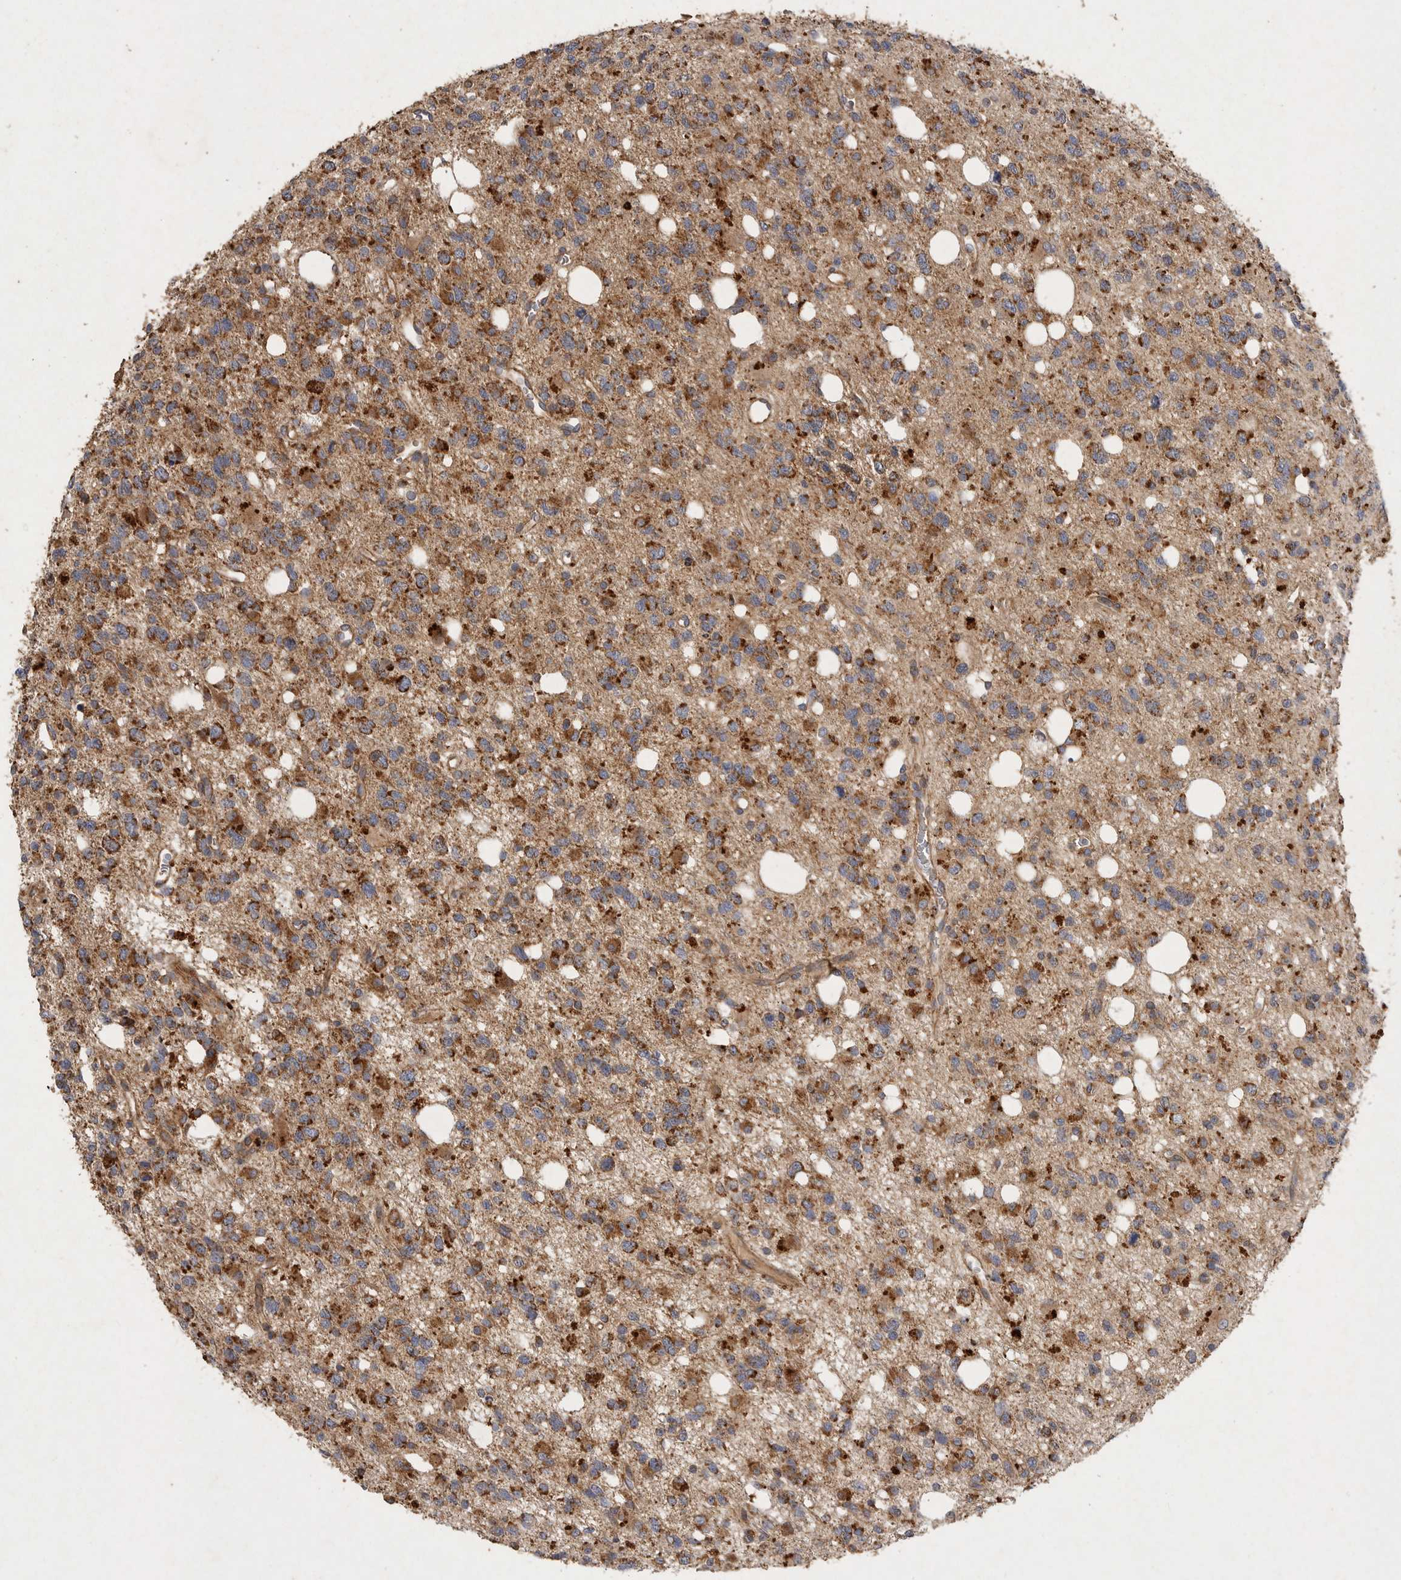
{"staining": {"intensity": "moderate", "quantity": ">75%", "location": "cytoplasmic/membranous"}, "tissue": "glioma", "cell_type": "Tumor cells", "image_type": "cancer", "snomed": [{"axis": "morphology", "description": "Glioma, malignant, High grade"}, {"axis": "topography", "description": "Brain"}], "caption": "Protein staining shows moderate cytoplasmic/membranous positivity in about >75% of tumor cells in glioma.", "gene": "MRPL41", "patient": {"sex": "female", "age": 62}}